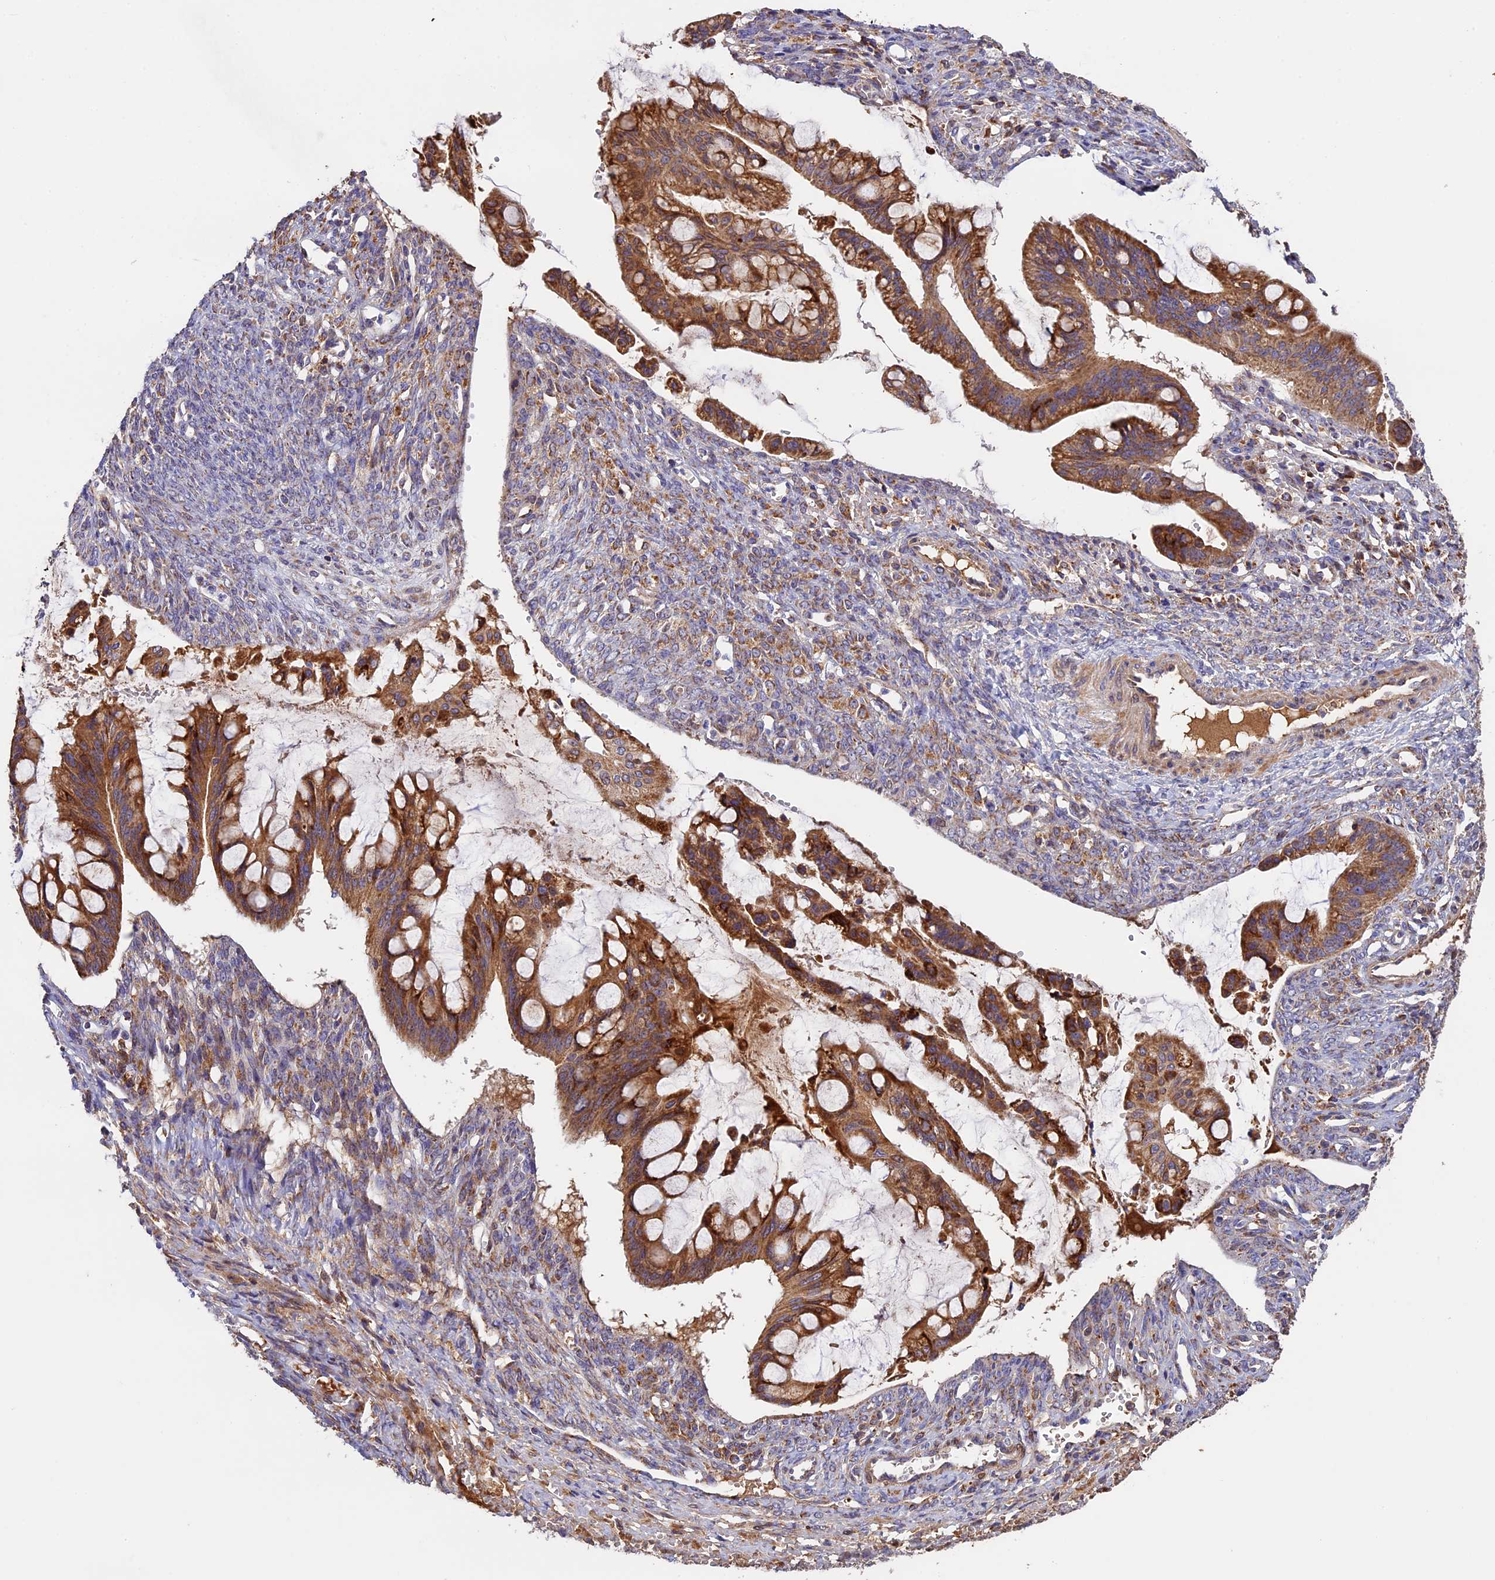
{"staining": {"intensity": "moderate", "quantity": ">75%", "location": "cytoplasmic/membranous"}, "tissue": "ovarian cancer", "cell_type": "Tumor cells", "image_type": "cancer", "snomed": [{"axis": "morphology", "description": "Cystadenocarcinoma, mucinous, NOS"}, {"axis": "topography", "description": "Ovary"}], "caption": "Immunohistochemical staining of human ovarian cancer (mucinous cystadenocarcinoma) displays medium levels of moderate cytoplasmic/membranous protein staining in approximately >75% of tumor cells. (Stains: DAB in brown, nuclei in blue, Microscopy: brightfield microscopy at high magnification).", "gene": "OCEL1", "patient": {"sex": "female", "age": 73}}